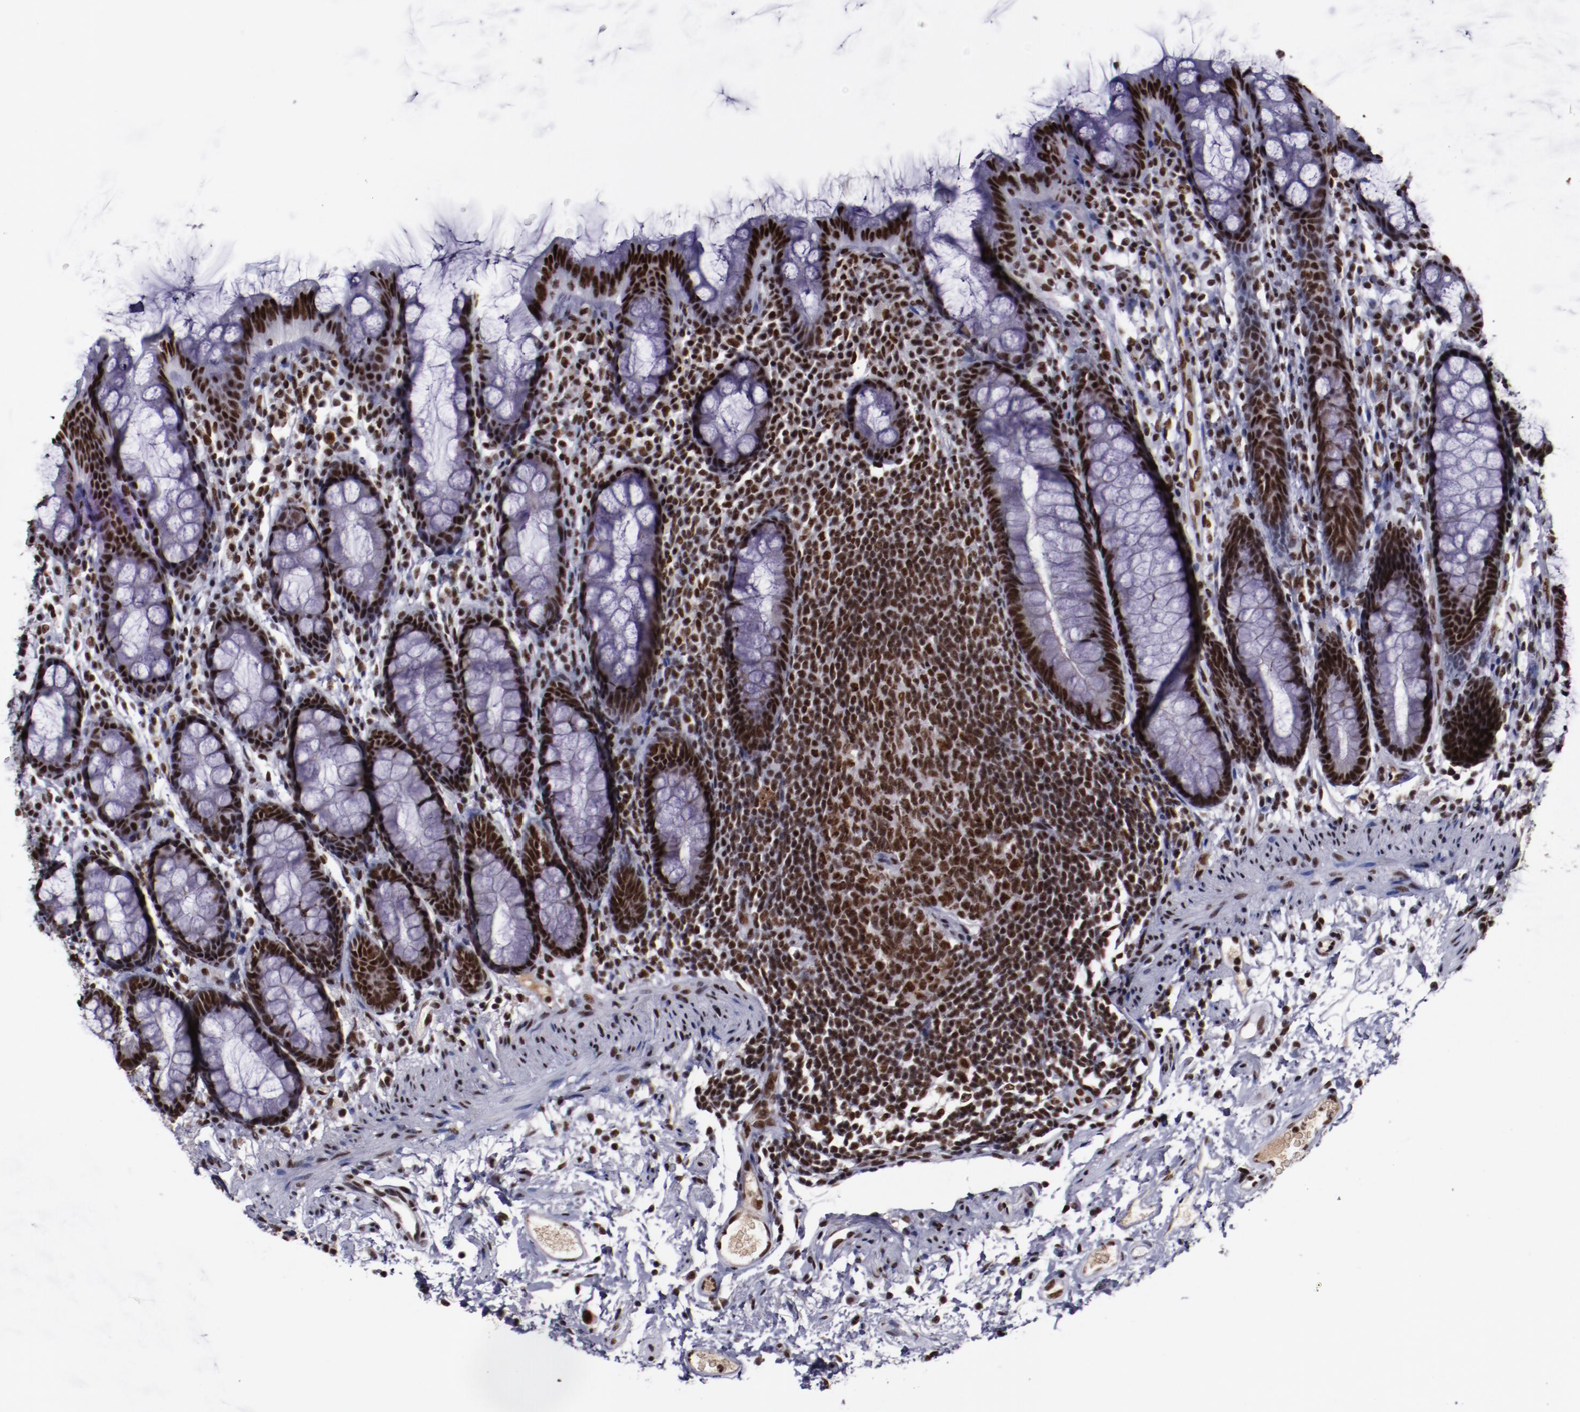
{"staining": {"intensity": "strong", "quantity": ">75%", "location": "nuclear"}, "tissue": "rectum", "cell_type": "Glandular cells", "image_type": "normal", "snomed": [{"axis": "morphology", "description": "Normal tissue, NOS"}, {"axis": "topography", "description": "Rectum"}], "caption": "Strong nuclear protein staining is appreciated in about >75% of glandular cells in rectum.", "gene": "ERH", "patient": {"sex": "male", "age": 92}}